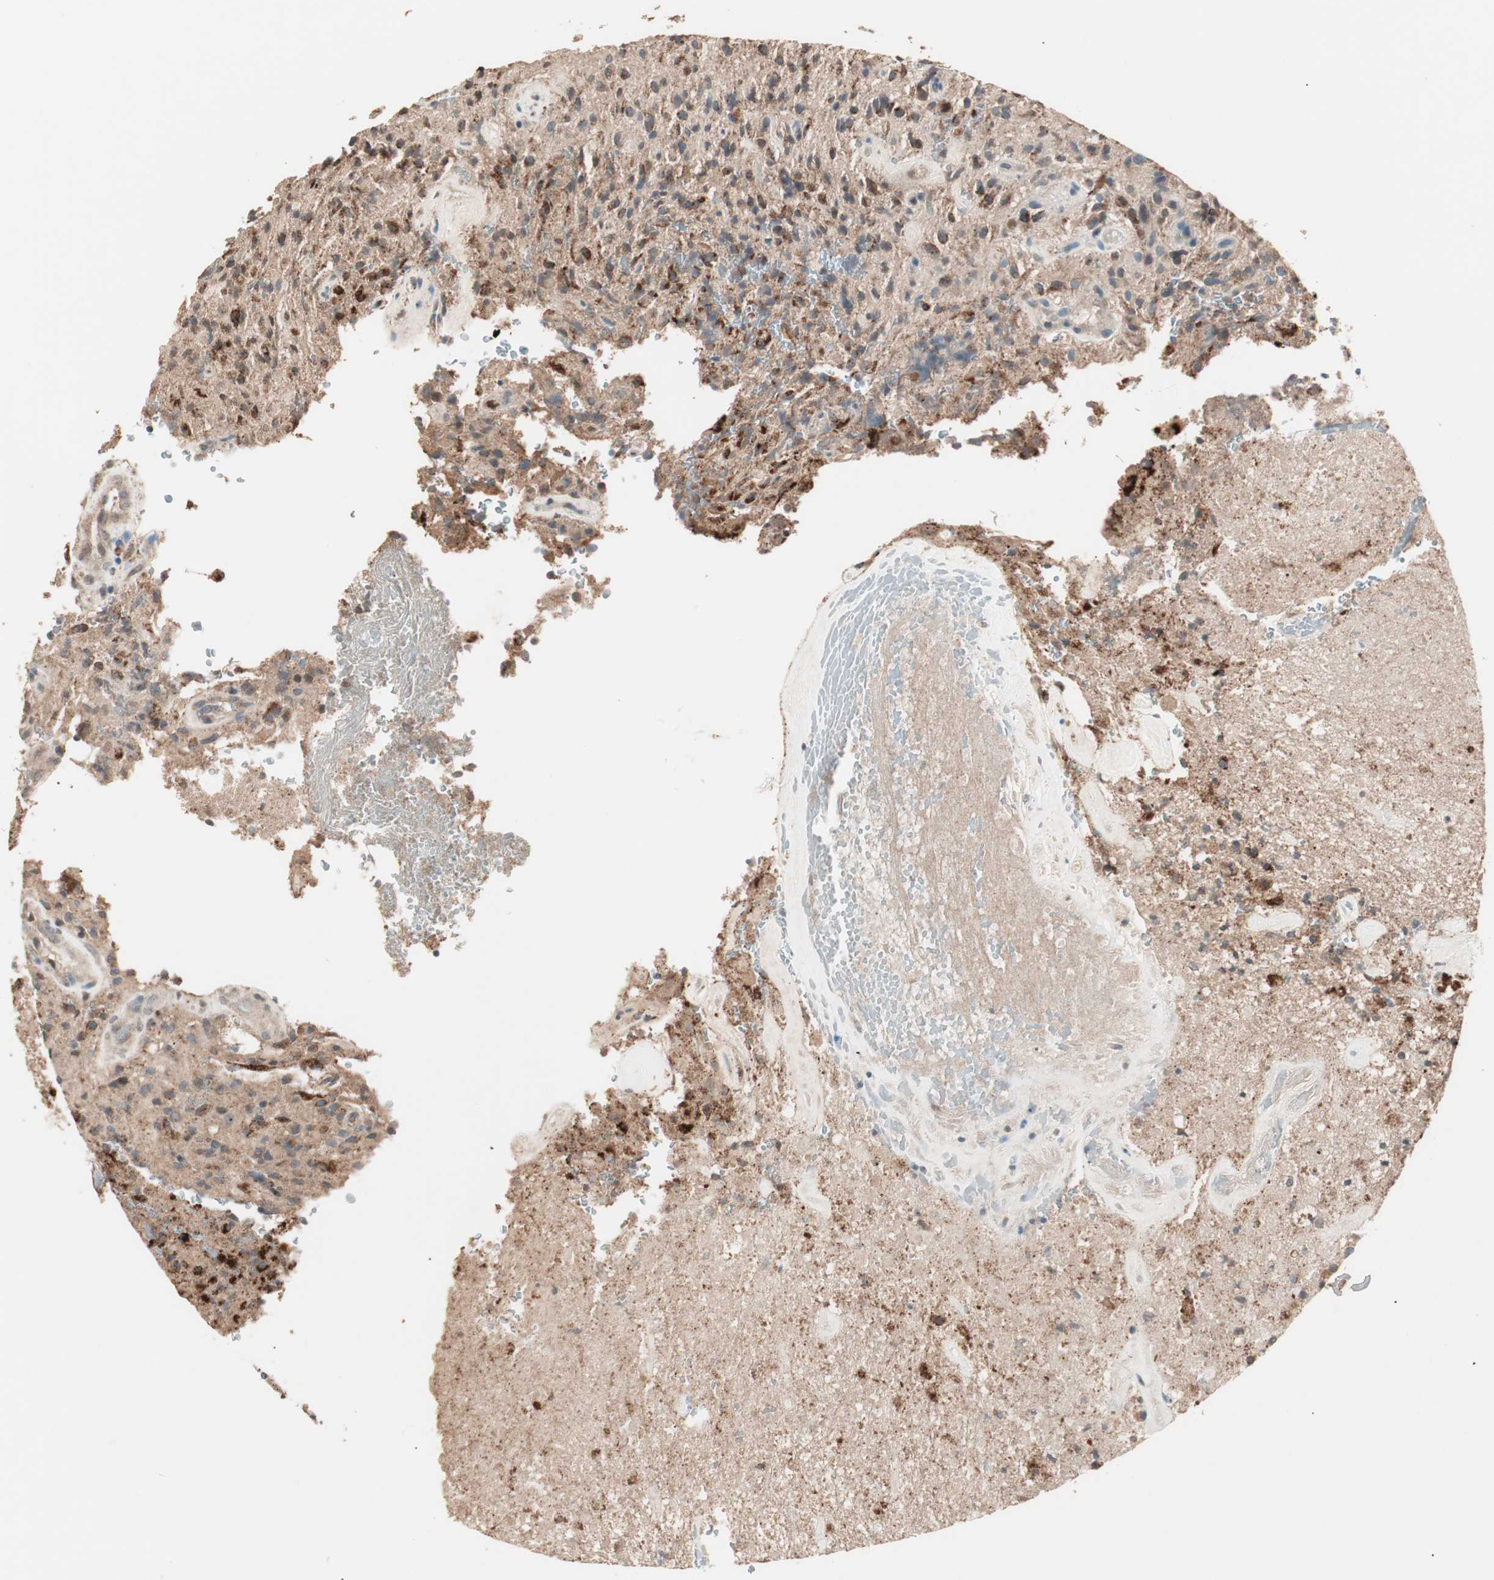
{"staining": {"intensity": "moderate", "quantity": ">75%", "location": "cytoplasmic/membranous"}, "tissue": "glioma", "cell_type": "Tumor cells", "image_type": "cancer", "snomed": [{"axis": "morphology", "description": "Glioma, malignant, High grade"}, {"axis": "topography", "description": "Brain"}], "caption": "IHC staining of glioma, which exhibits medium levels of moderate cytoplasmic/membranous positivity in about >75% of tumor cells indicating moderate cytoplasmic/membranous protein positivity. The staining was performed using DAB (3,3'-diaminobenzidine) (brown) for protein detection and nuclei were counterstained in hematoxylin (blue).", "gene": "NFRKB", "patient": {"sex": "male", "age": 71}}